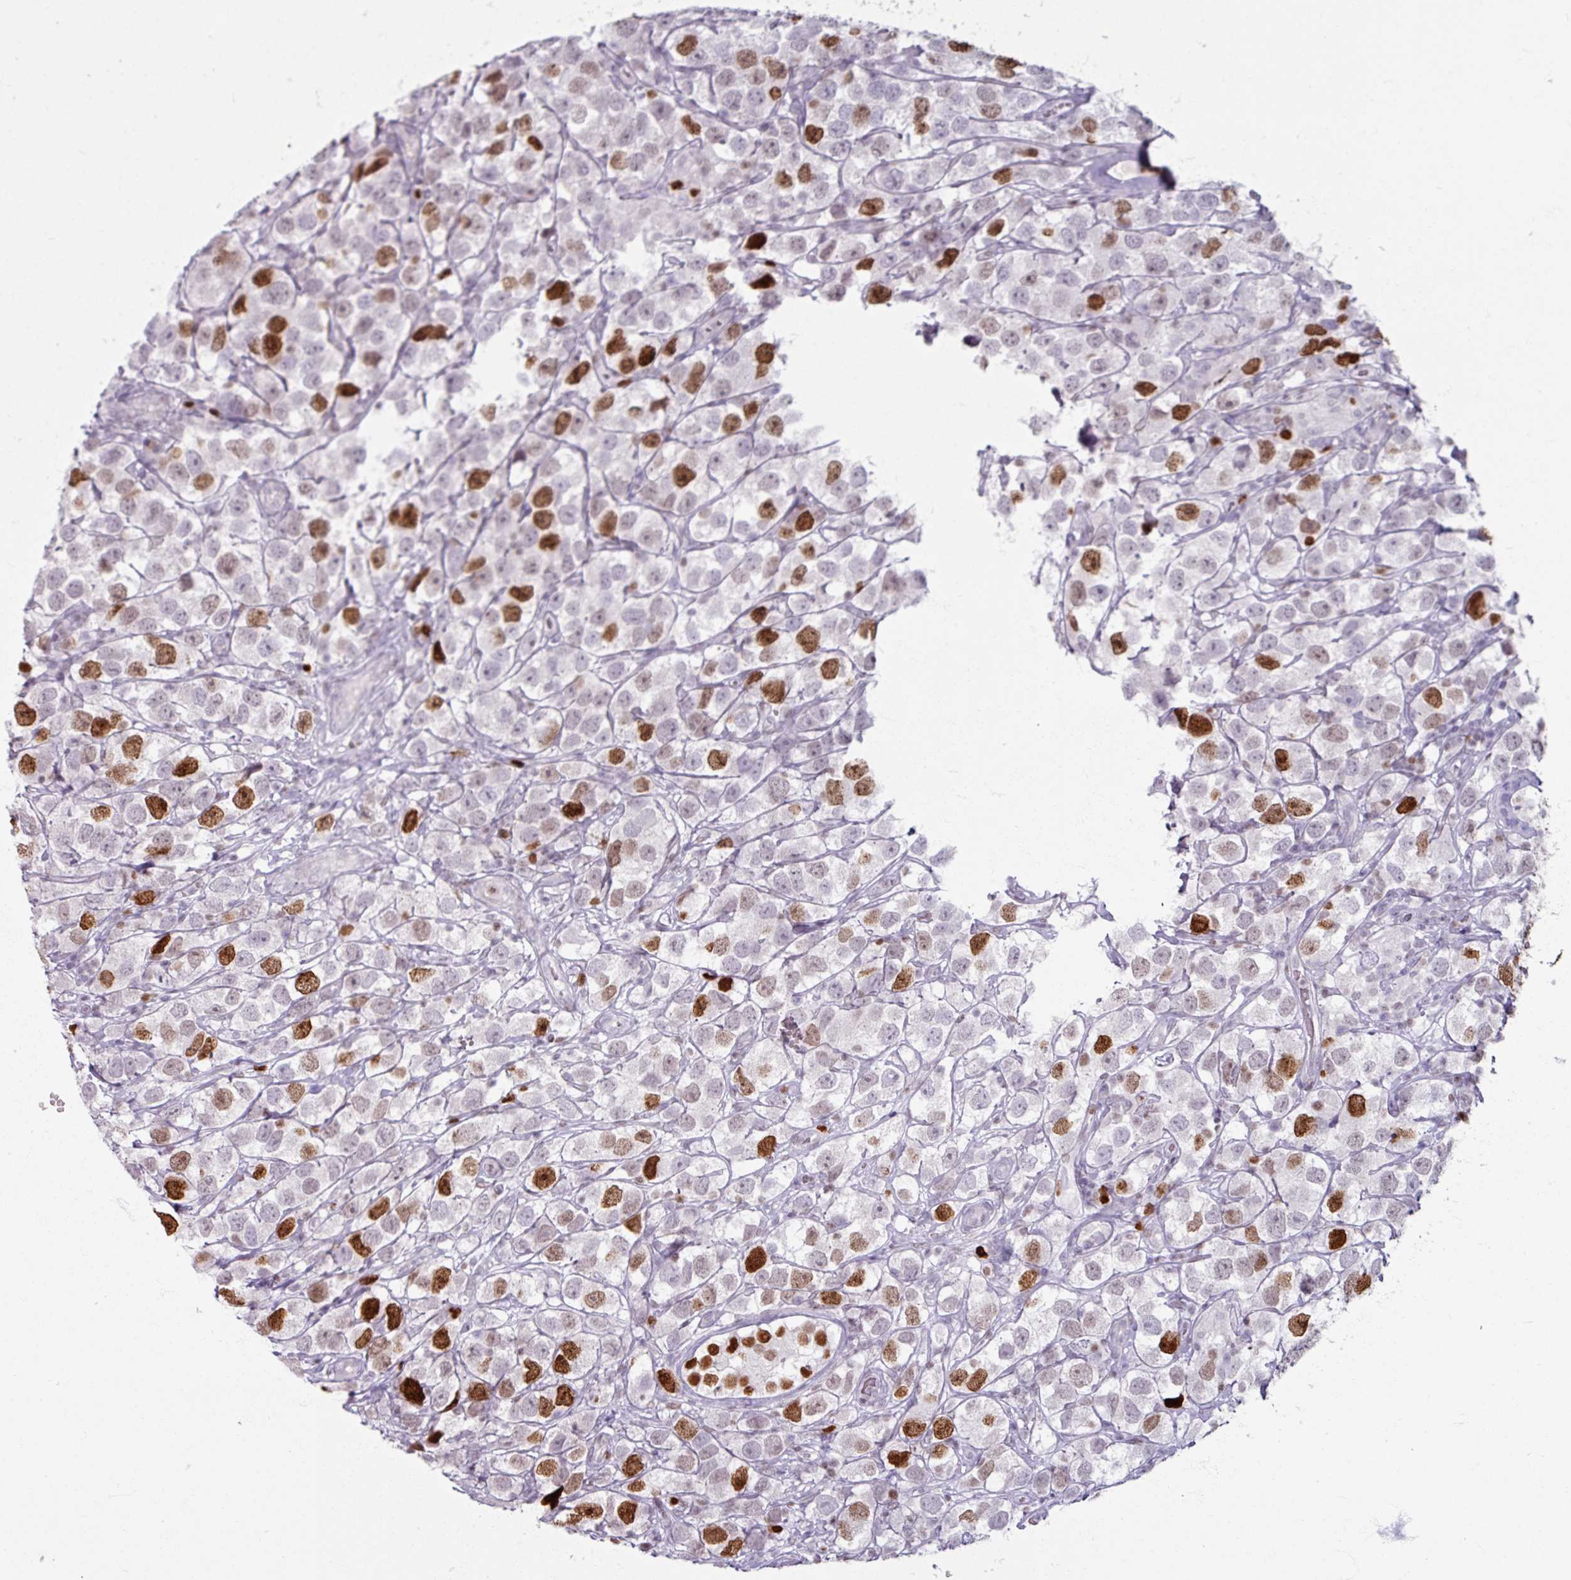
{"staining": {"intensity": "strong", "quantity": "25%-75%", "location": "nuclear"}, "tissue": "testis cancer", "cell_type": "Tumor cells", "image_type": "cancer", "snomed": [{"axis": "morphology", "description": "Seminoma, NOS"}, {"axis": "topography", "description": "Testis"}], "caption": "Strong nuclear protein positivity is seen in approximately 25%-75% of tumor cells in testis cancer.", "gene": "ATAD2", "patient": {"sex": "male", "age": 26}}